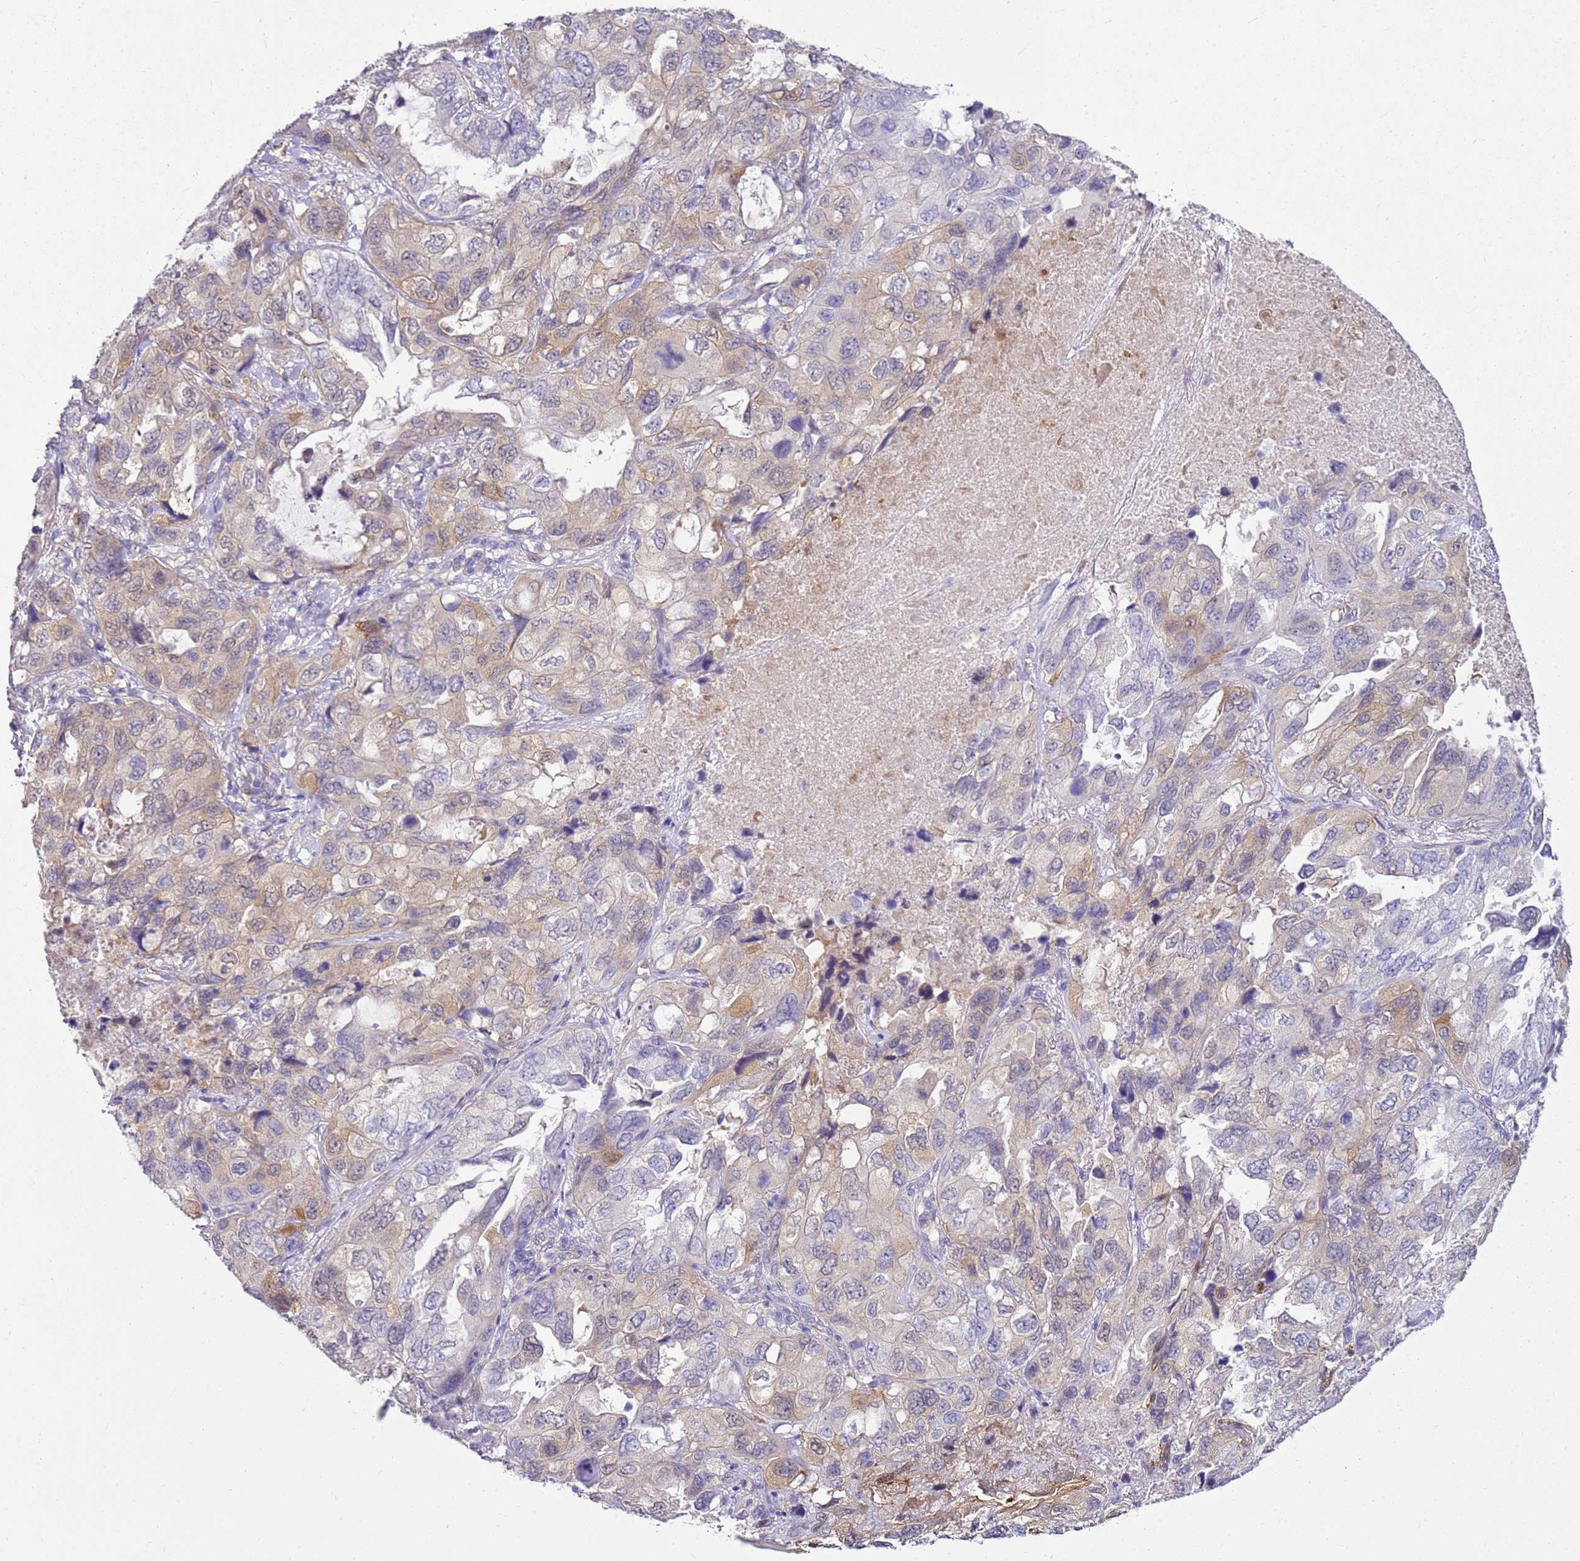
{"staining": {"intensity": "moderate", "quantity": "<25%", "location": "cytoplasmic/membranous"}, "tissue": "lung cancer", "cell_type": "Tumor cells", "image_type": "cancer", "snomed": [{"axis": "morphology", "description": "Squamous cell carcinoma, NOS"}, {"axis": "topography", "description": "Lung"}], "caption": "This micrograph displays immunohistochemistry (IHC) staining of lung squamous cell carcinoma, with low moderate cytoplasmic/membranous positivity in about <25% of tumor cells.", "gene": "HSPB1", "patient": {"sex": "female", "age": 73}}